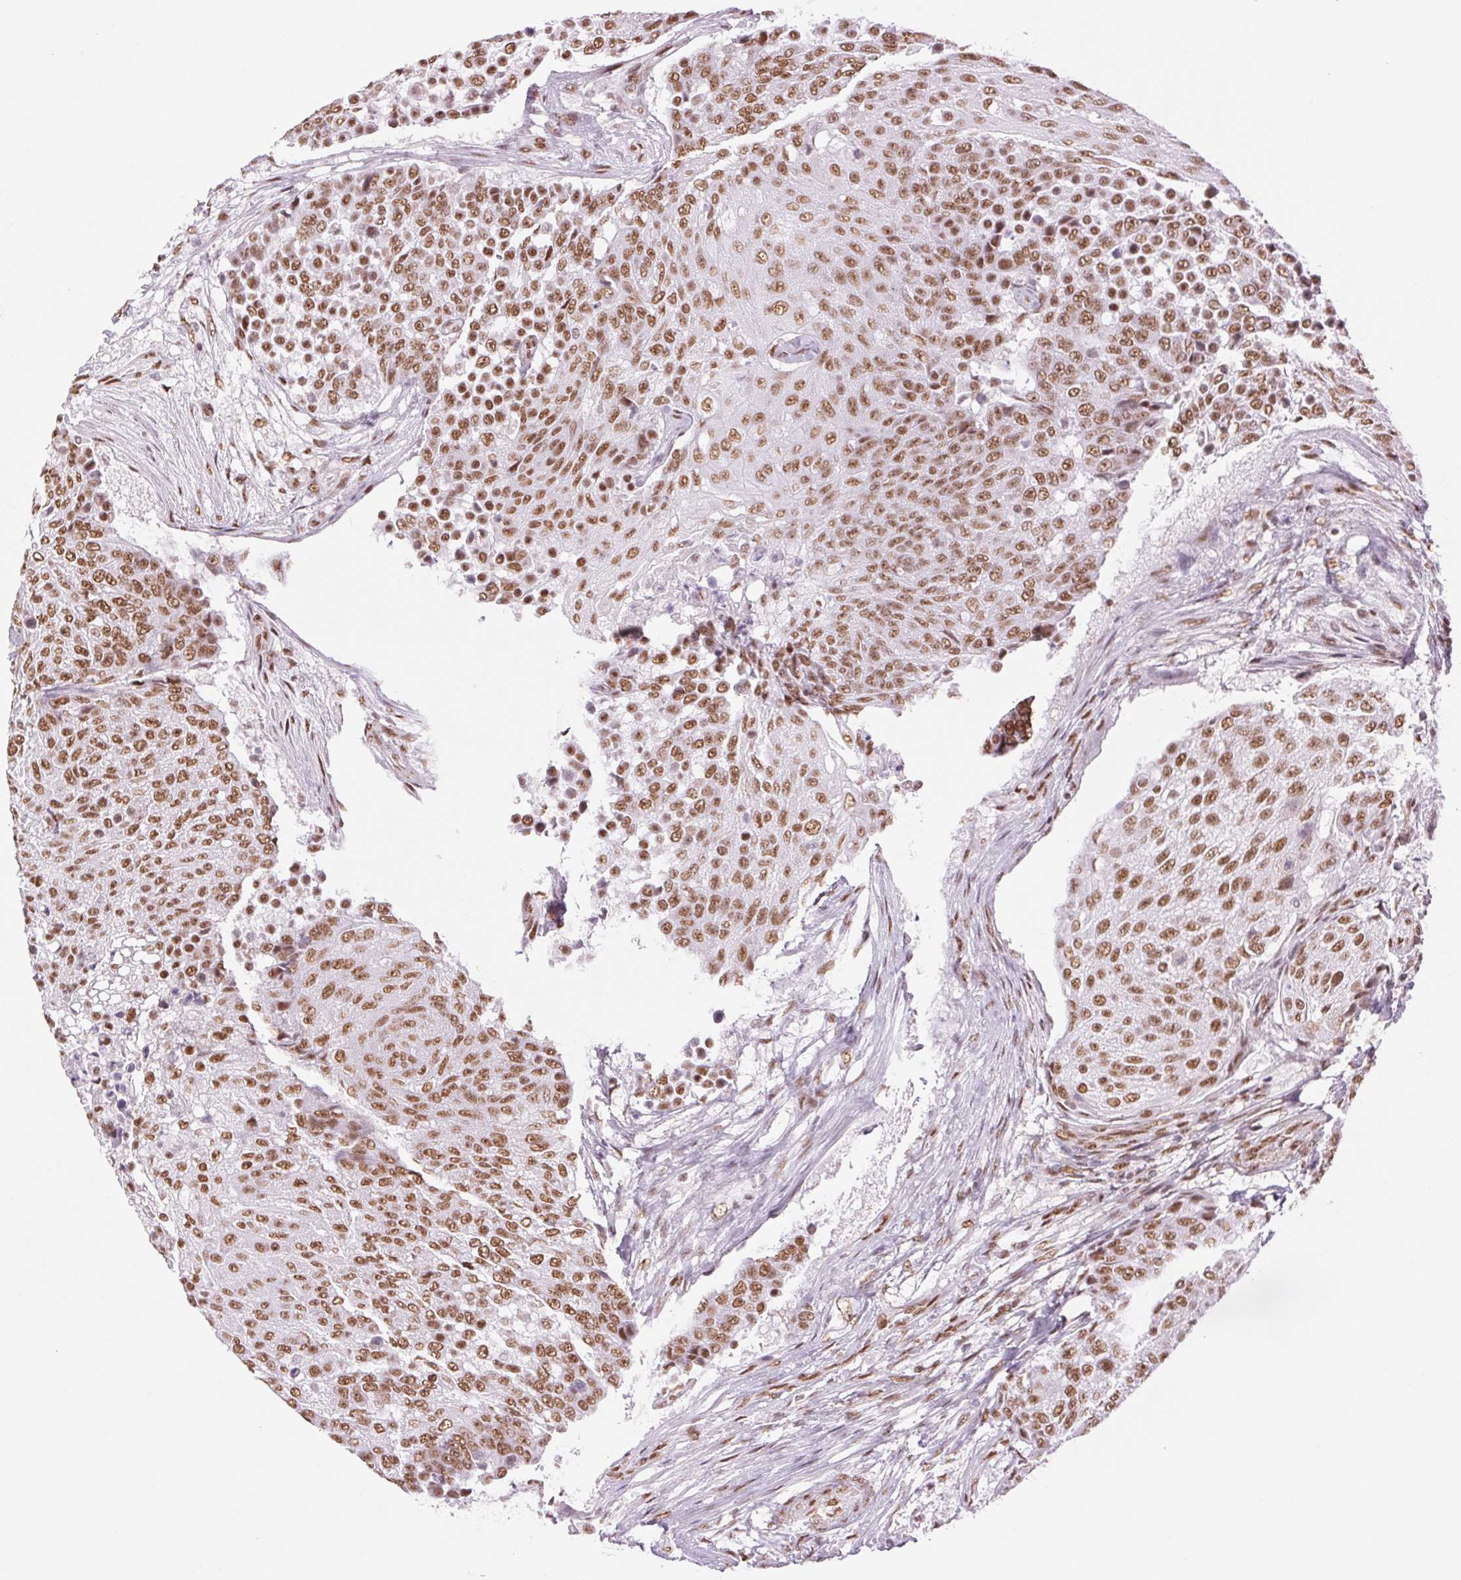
{"staining": {"intensity": "moderate", "quantity": ">75%", "location": "nuclear"}, "tissue": "urothelial cancer", "cell_type": "Tumor cells", "image_type": "cancer", "snomed": [{"axis": "morphology", "description": "Urothelial carcinoma, High grade"}, {"axis": "topography", "description": "Urinary bladder"}], "caption": "The micrograph exhibits staining of urothelial carcinoma (high-grade), revealing moderate nuclear protein expression (brown color) within tumor cells.", "gene": "ZFR2", "patient": {"sex": "female", "age": 63}}